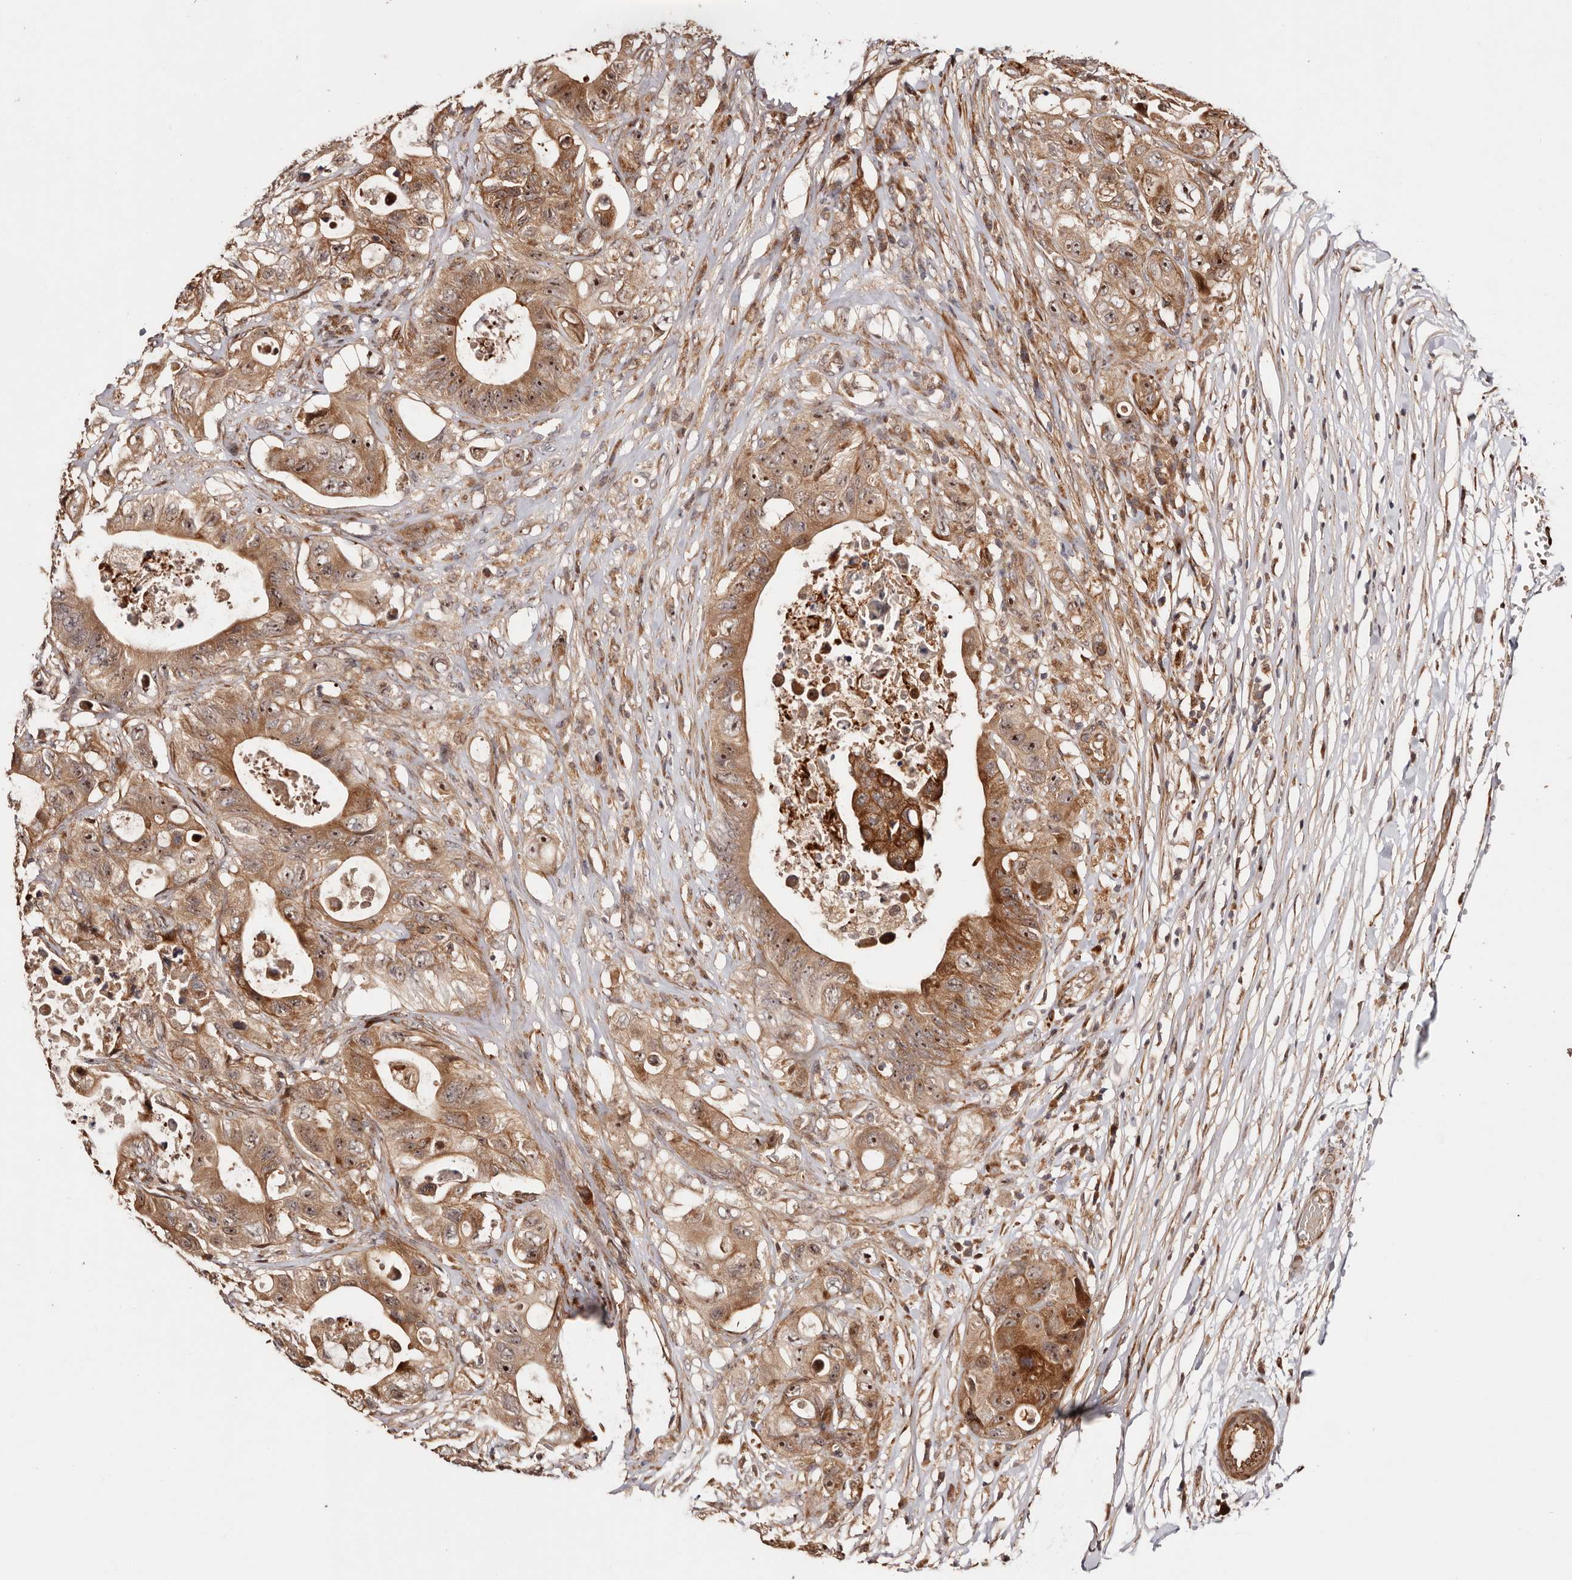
{"staining": {"intensity": "moderate", "quantity": ">75%", "location": "cytoplasmic/membranous,nuclear"}, "tissue": "colorectal cancer", "cell_type": "Tumor cells", "image_type": "cancer", "snomed": [{"axis": "morphology", "description": "Adenocarcinoma, NOS"}, {"axis": "topography", "description": "Colon"}], "caption": "Protein expression analysis of human colorectal cancer (adenocarcinoma) reveals moderate cytoplasmic/membranous and nuclear expression in approximately >75% of tumor cells. The staining is performed using DAB brown chromogen to label protein expression. The nuclei are counter-stained blue using hematoxylin.", "gene": "PTPN22", "patient": {"sex": "female", "age": 46}}